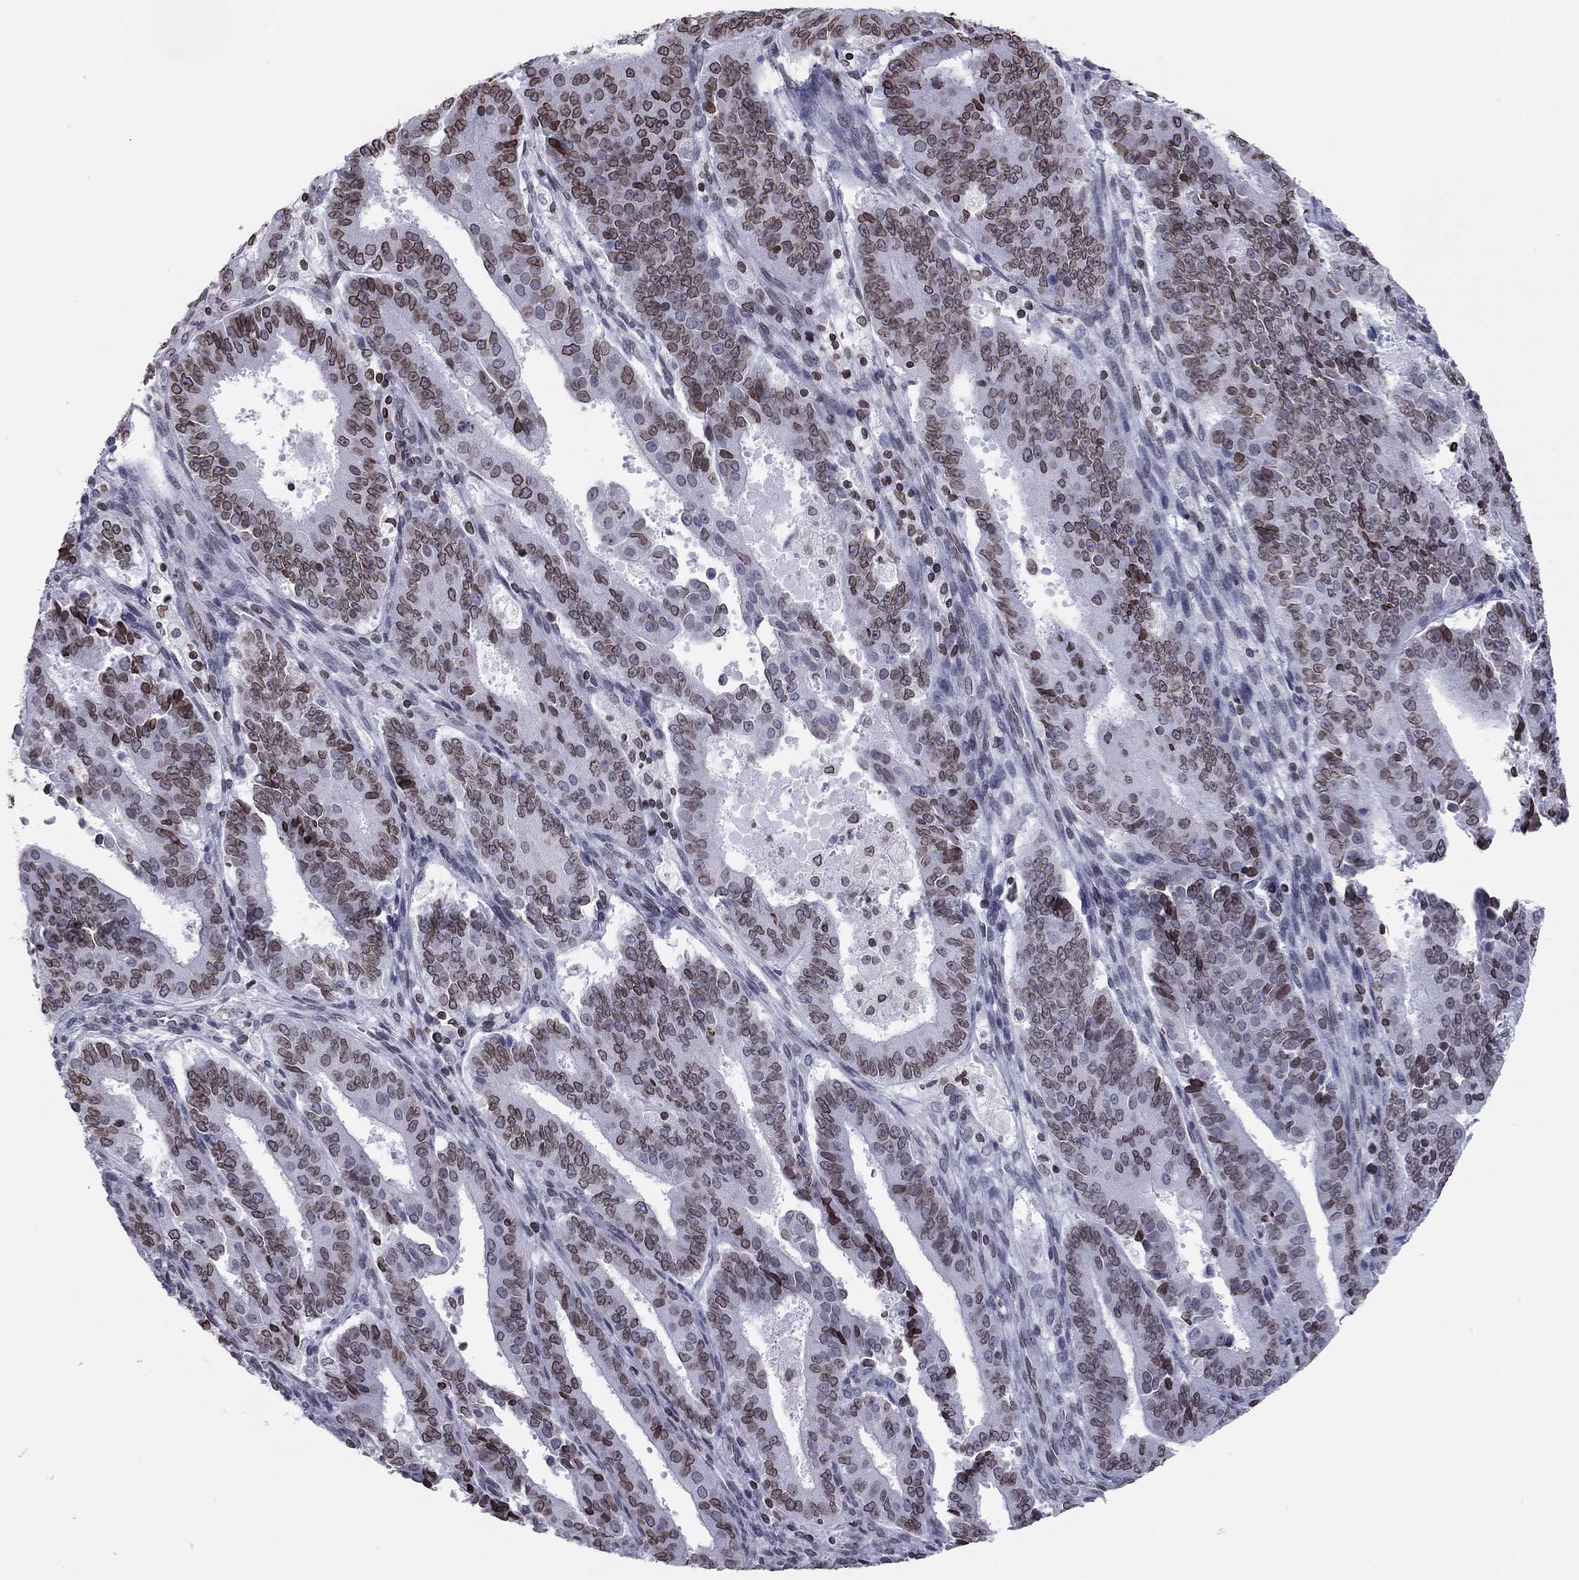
{"staining": {"intensity": "strong", "quantity": ">75%", "location": "cytoplasmic/membranous,nuclear"}, "tissue": "ovarian cancer", "cell_type": "Tumor cells", "image_type": "cancer", "snomed": [{"axis": "morphology", "description": "Carcinoma, endometroid"}, {"axis": "topography", "description": "Ovary"}], "caption": "A histopathology image of human ovarian cancer (endometroid carcinoma) stained for a protein demonstrates strong cytoplasmic/membranous and nuclear brown staining in tumor cells.", "gene": "ESPL1", "patient": {"sex": "female", "age": 42}}